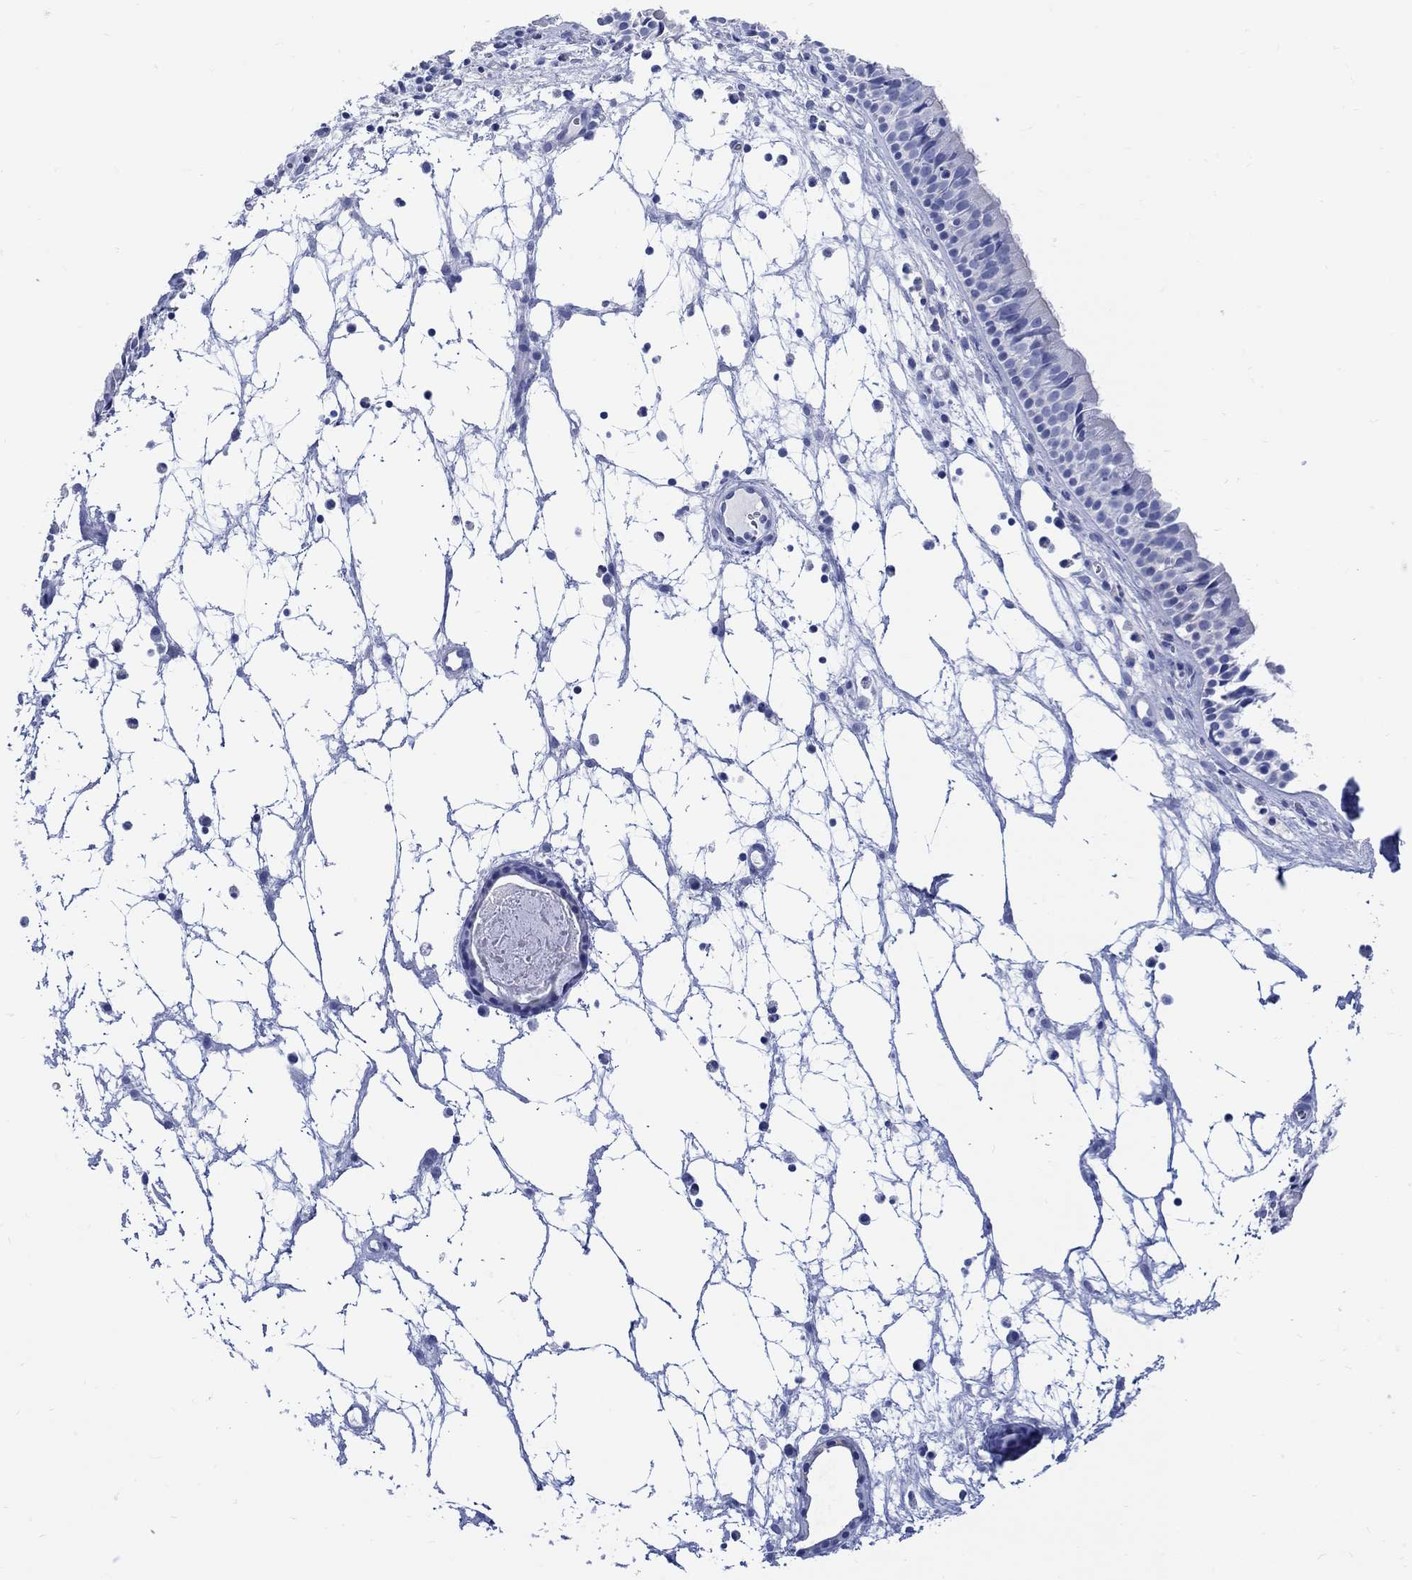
{"staining": {"intensity": "negative", "quantity": "none", "location": "none"}, "tissue": "nasopharynx", "cell_type": "Respiratory epithelial cells", "image_type": "normal", "snomed": [{"axis": "morphology", "description": "Normal tissue, NOS"}, {"axis": "topography", "description": "Nasopharynx"}], "caption": "Nasopharynx stained for a protein using IHC reveals no expression respiratory epithelial cells.", "gene": "MYL1", "patient": {"sex": "male", "age": 83}}